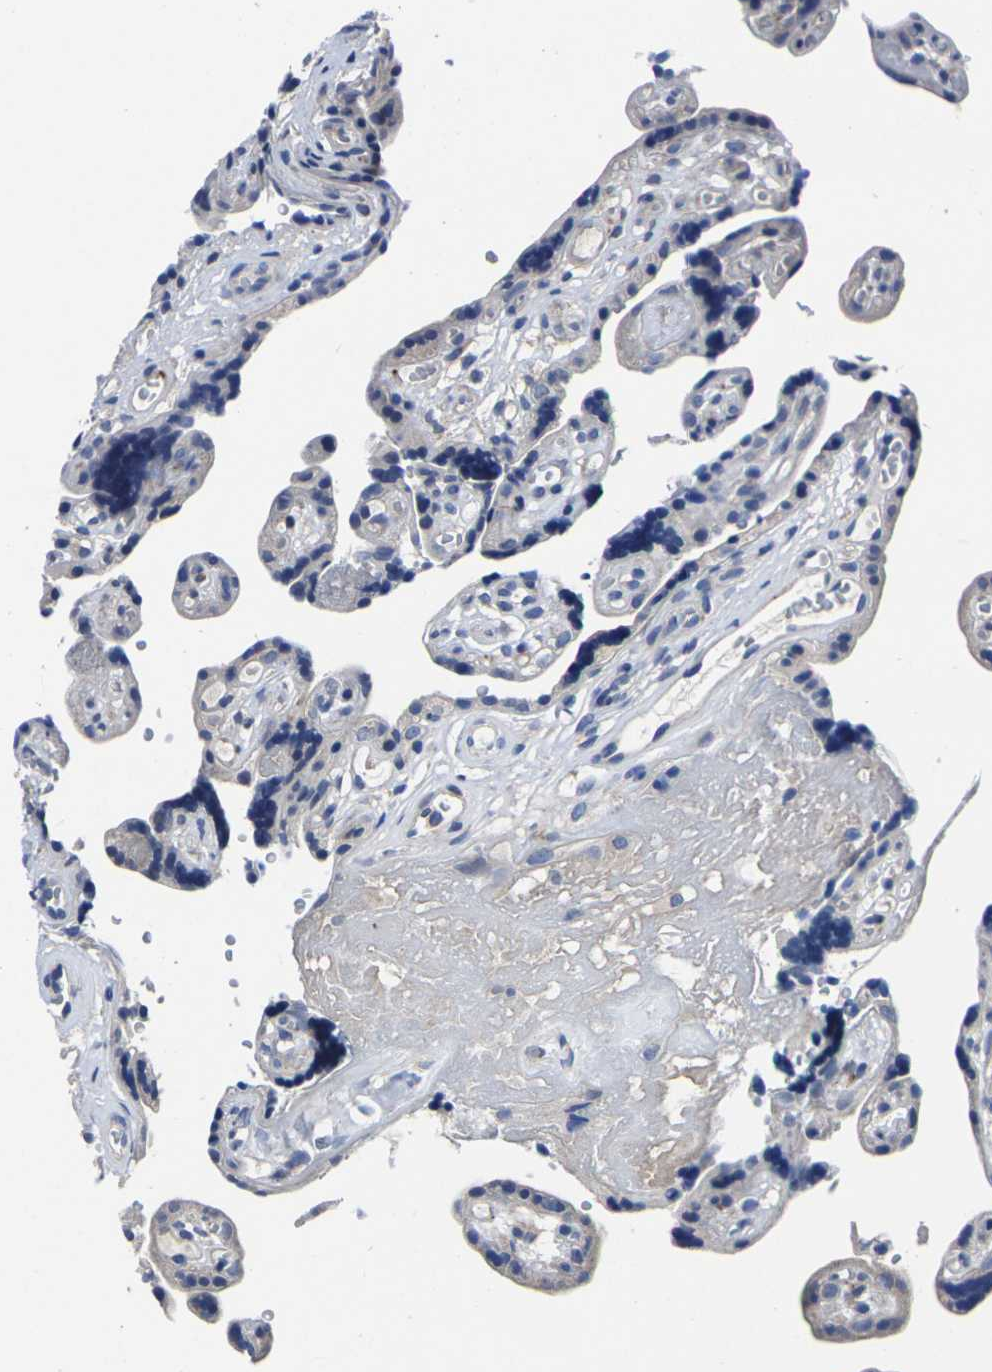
{"staining": {"intensity": "weak", "quantity": "<25%", "location": "cytoplasmic/membranous"}, "tissue": "placenta", "cell_type": "Trophoblastic cells", "image_type": "normal", "snomed": [{"axis": "morphology", "description": "Normal tissue, NOS"}, {"axis": "topography", "description": "Placenta"}], "caption": "Histopathology image shows no significant protein expression in trophoblastic cells of unremarkable placenta. (DAB IHC with hematoxylin counter stain).", "gene": "CYP2C8", "patient": {"sex": "female", "age": 30}}